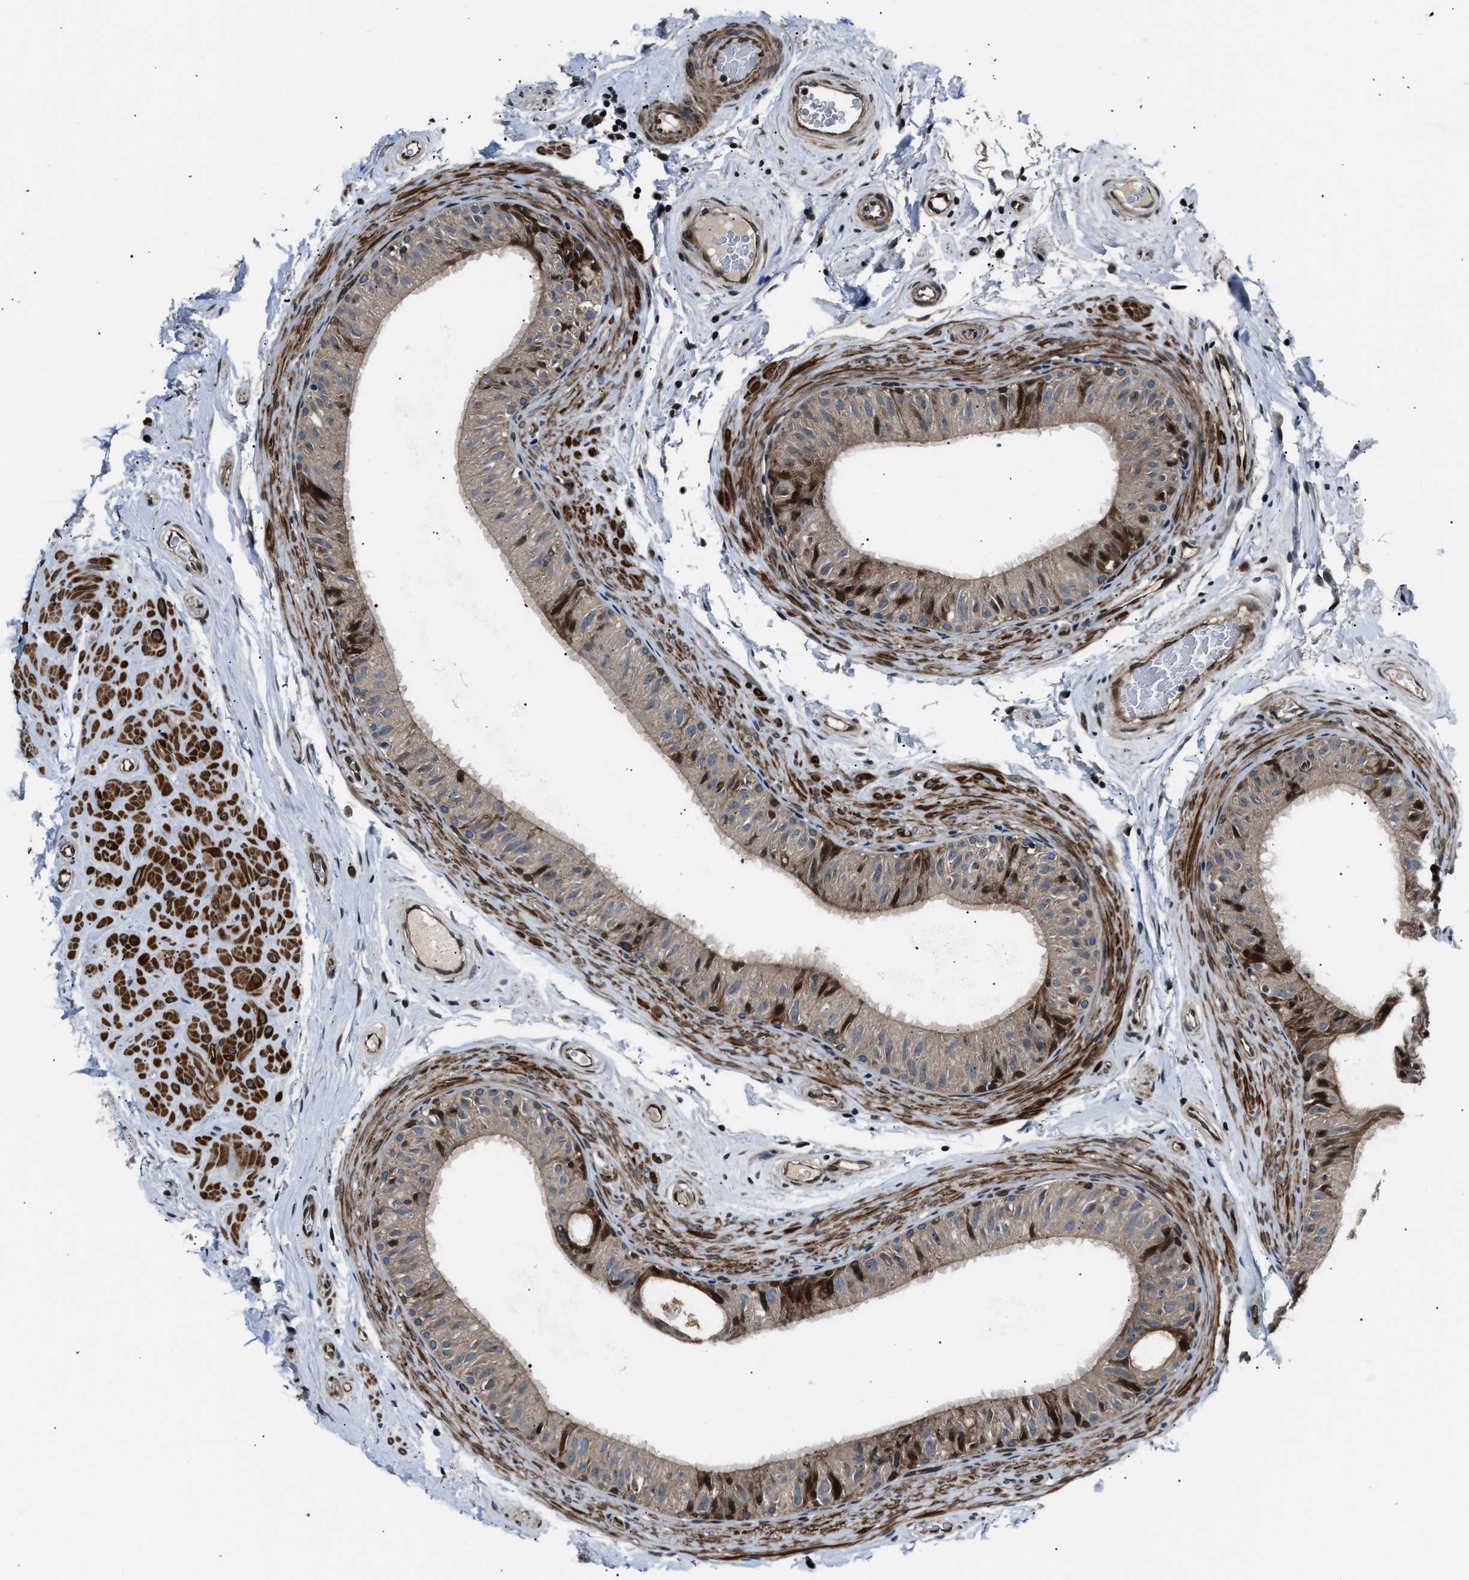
{"staining": {"intensity": "moderate", "quantity": ">75%", "location": "cytoplasmic/membranous"}, "tissue": "epididymis", "cell_type": "Glandular cells", "image_type": "normal", "snomed": [{"axis": "morphology", "description": "Normal tissue, NOS"}, {"axis": "topography", "description": "Epididymis"}], "caption": "Benign epididymis shows moderate cytoplasmic/membranous expression in about >75% of glandular cells.", "gene": "DYNC2I1", "patient": {"sex": "male", "age": 34}}